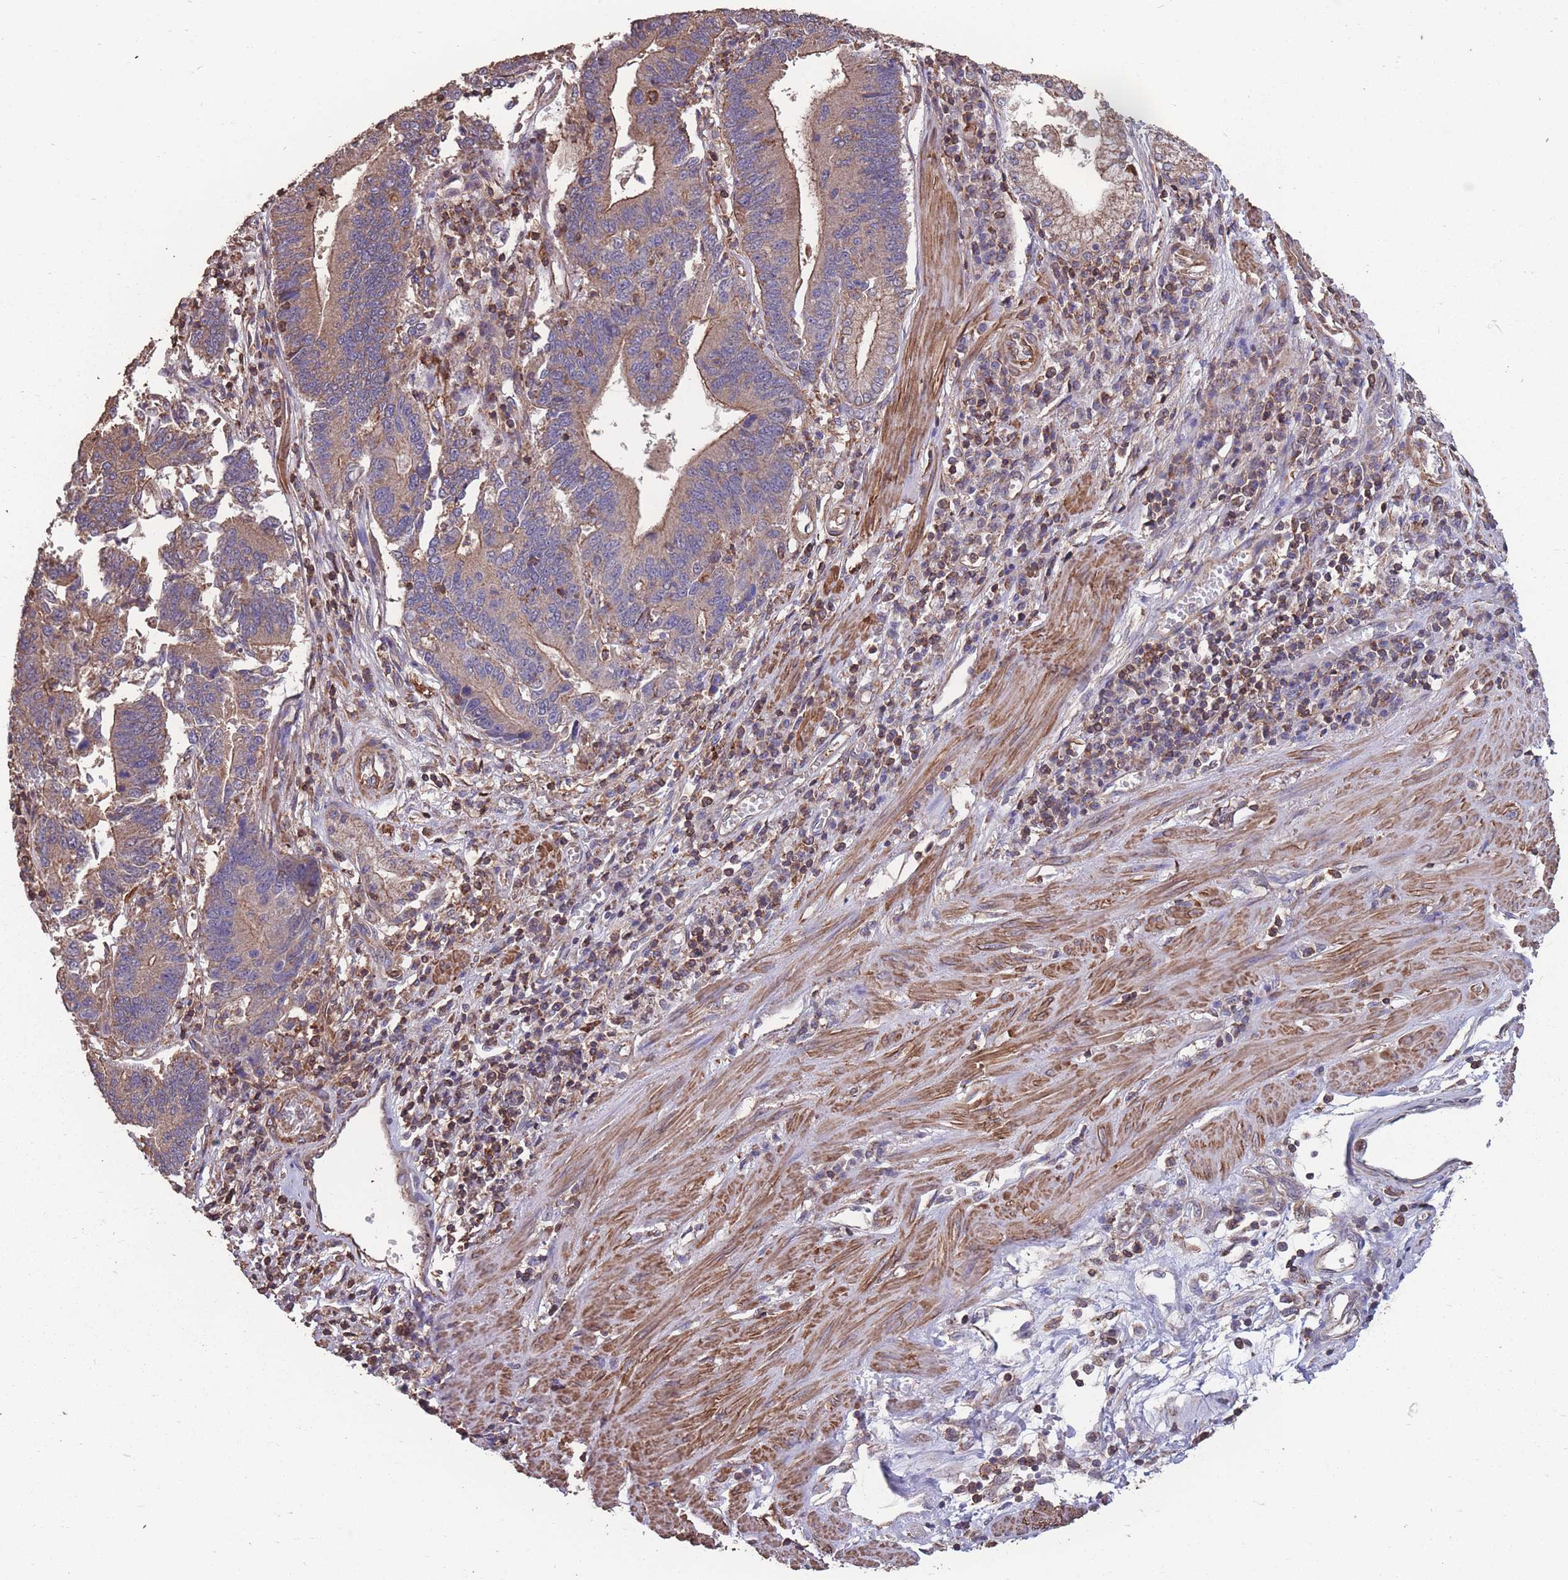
{"staining": {"intensity": "moderate", "quantity": "<25%", "location": "cytoplasmic/membranous"}, "tissue": "stomach cancer", "cell_type": "Tumor cells", "image_type": "cancer", "snomed": [{"axis": "morphology", "description": "Adenocarcinoma, NOS"}, {"axis": "topography", "description": "Stomach"}], "caption": "High-magnification brightfield microscopy of stomach adenocarcinoma stained with DAB (3,3'-diaminobenzidine) (brown) and counterstained with hematoxylin (blue). tumor cells exhibit moderate cytoplasmic/membranous positivity is present in approximately<25% of cells.", "gene": "NUDT21", "patient": {"sex": "male", "age": 59}}